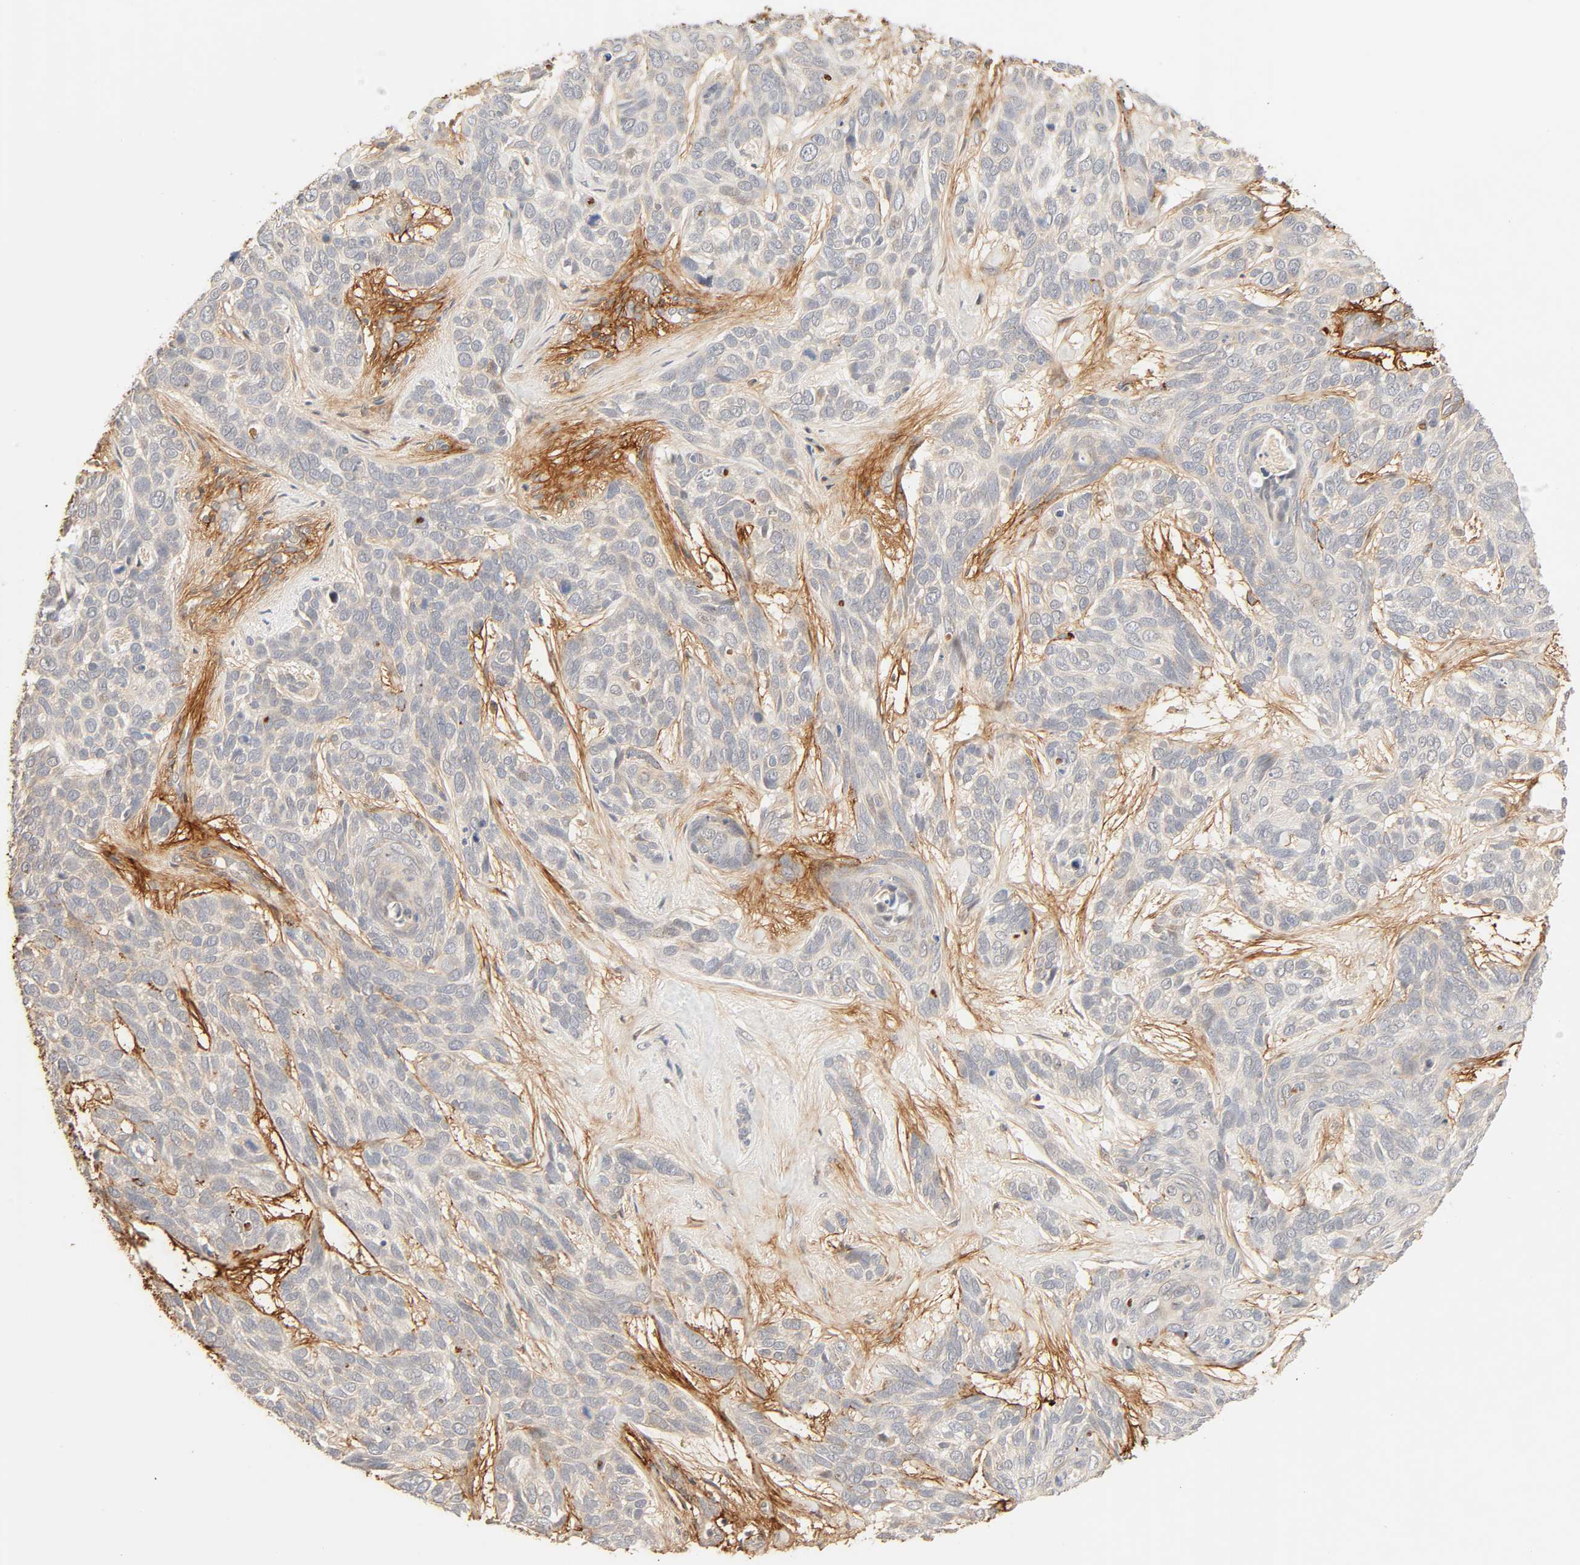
{"staining": {"intensity": "weak", "quantity": "<25%", "location": "cytoplasmic/membranous"}, "tissue": "skin cancer", "cell_type": "Tumor cells", "image_type": "cancer", "snomed": [{"axis": "morphology", "description": "Basal cell carcinoma"}, {"axis": "topography", "description": "Skin"}], "caption": "Basal cell carcinoma (skin) was stained to show a protein in brown. There is no significant positivity in tumor cells.", "gene": "CACNA1G", "patient": {"sex": "male", "age": 87}}